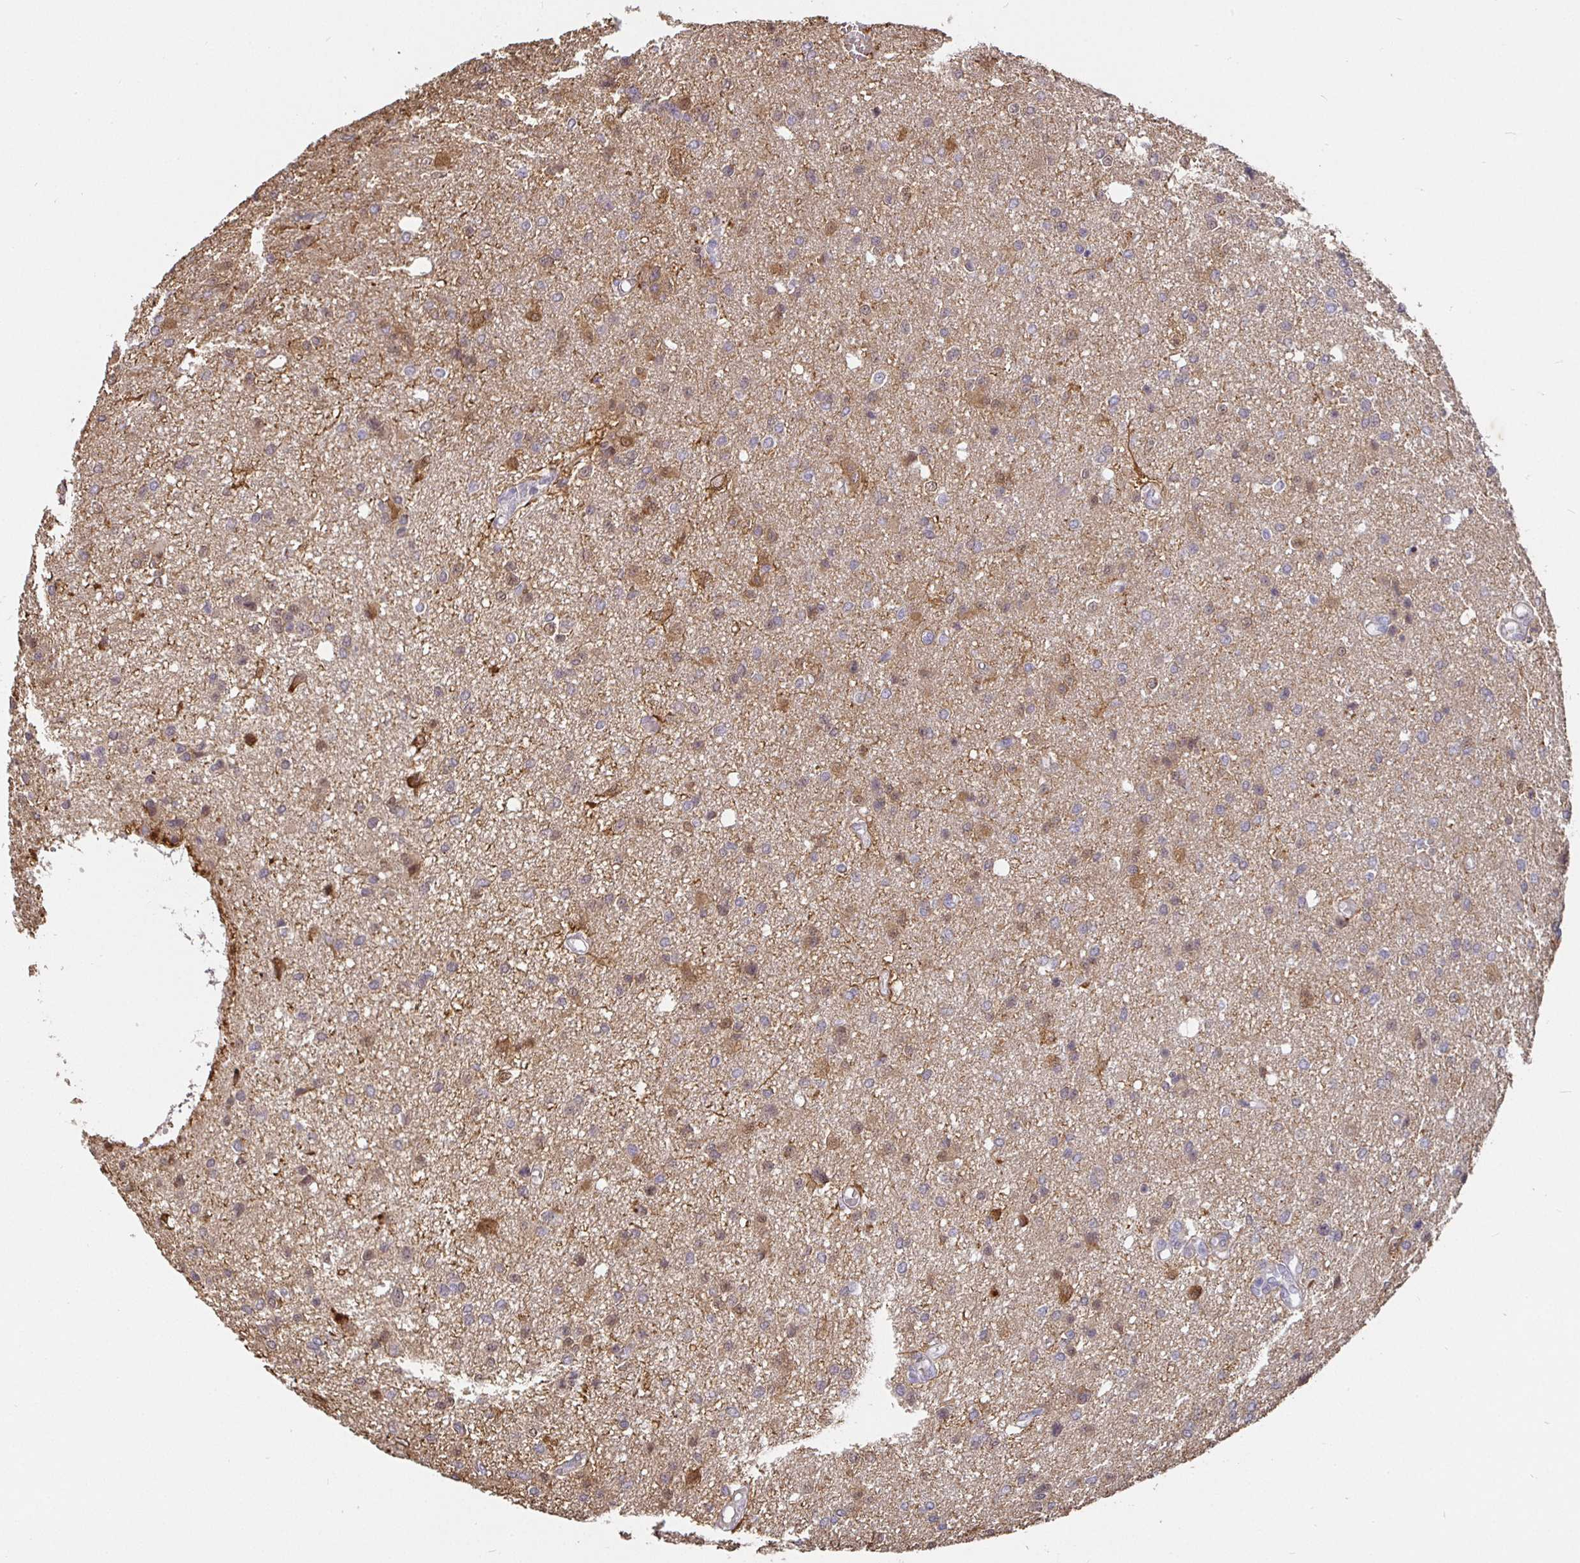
{"staining": {"intensity": "negative", "quantity": "none", "location": "none"}, "tissue": "glioma", "cell_type": "Tumor cells", "image_type": "cancer", "snomed": [{"axis": "morphology", "description": "Glioma, malignant, Low grade"}, {"axis": "topography", "description": "Brain"}], "caption": "This is a image of immunohistochemistry (IHC) staining of malignant glioma (low-grade), which shows no staining in tumor cells.", "gene": "SHISA4", "patient": {"sex": "male", "age": 26}}